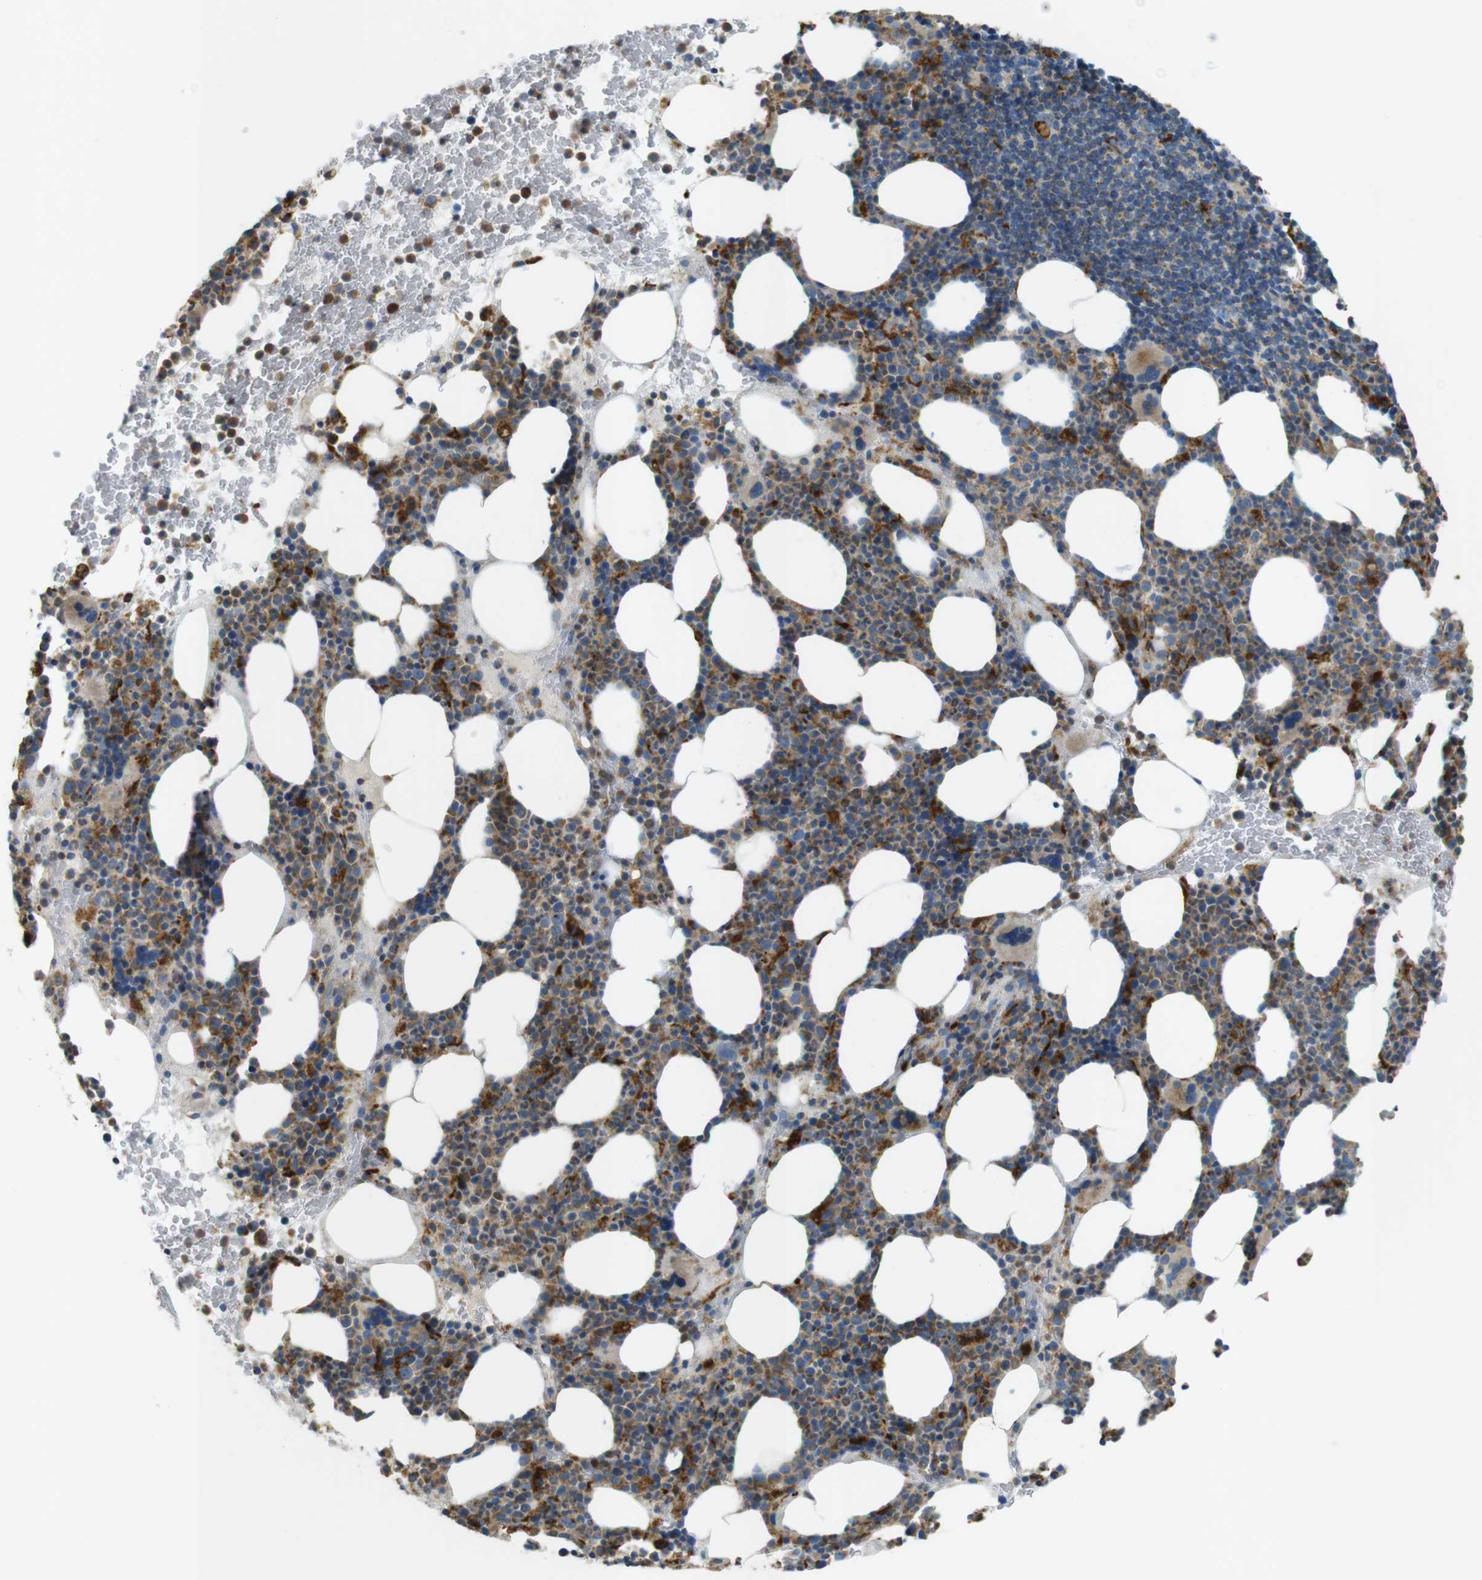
{"staining": {"intensity": "strong", "quantity": "25%-75%", "location": "cytoplasmic/membranous"}, "tissue": "bone marrow", "cell_type": "Hematopoietic cells", "image_type": "normal", "snomed": [{"axis": "morphology", "description": "Normal tissue, NOS"}, {"axis": "morphology", "description": "Inflammation, NOS"}, {"axis": "topography", "description": "Bone marrow"}], "caption": "Protein expression analysis of unremarkable human bone marrow reveals strong cytoplasmic/membranous staining in about 25%-75% of hematopoietic cells.", "gene": "LAMP1", "patient": {"sex": "male", "age": 73}}